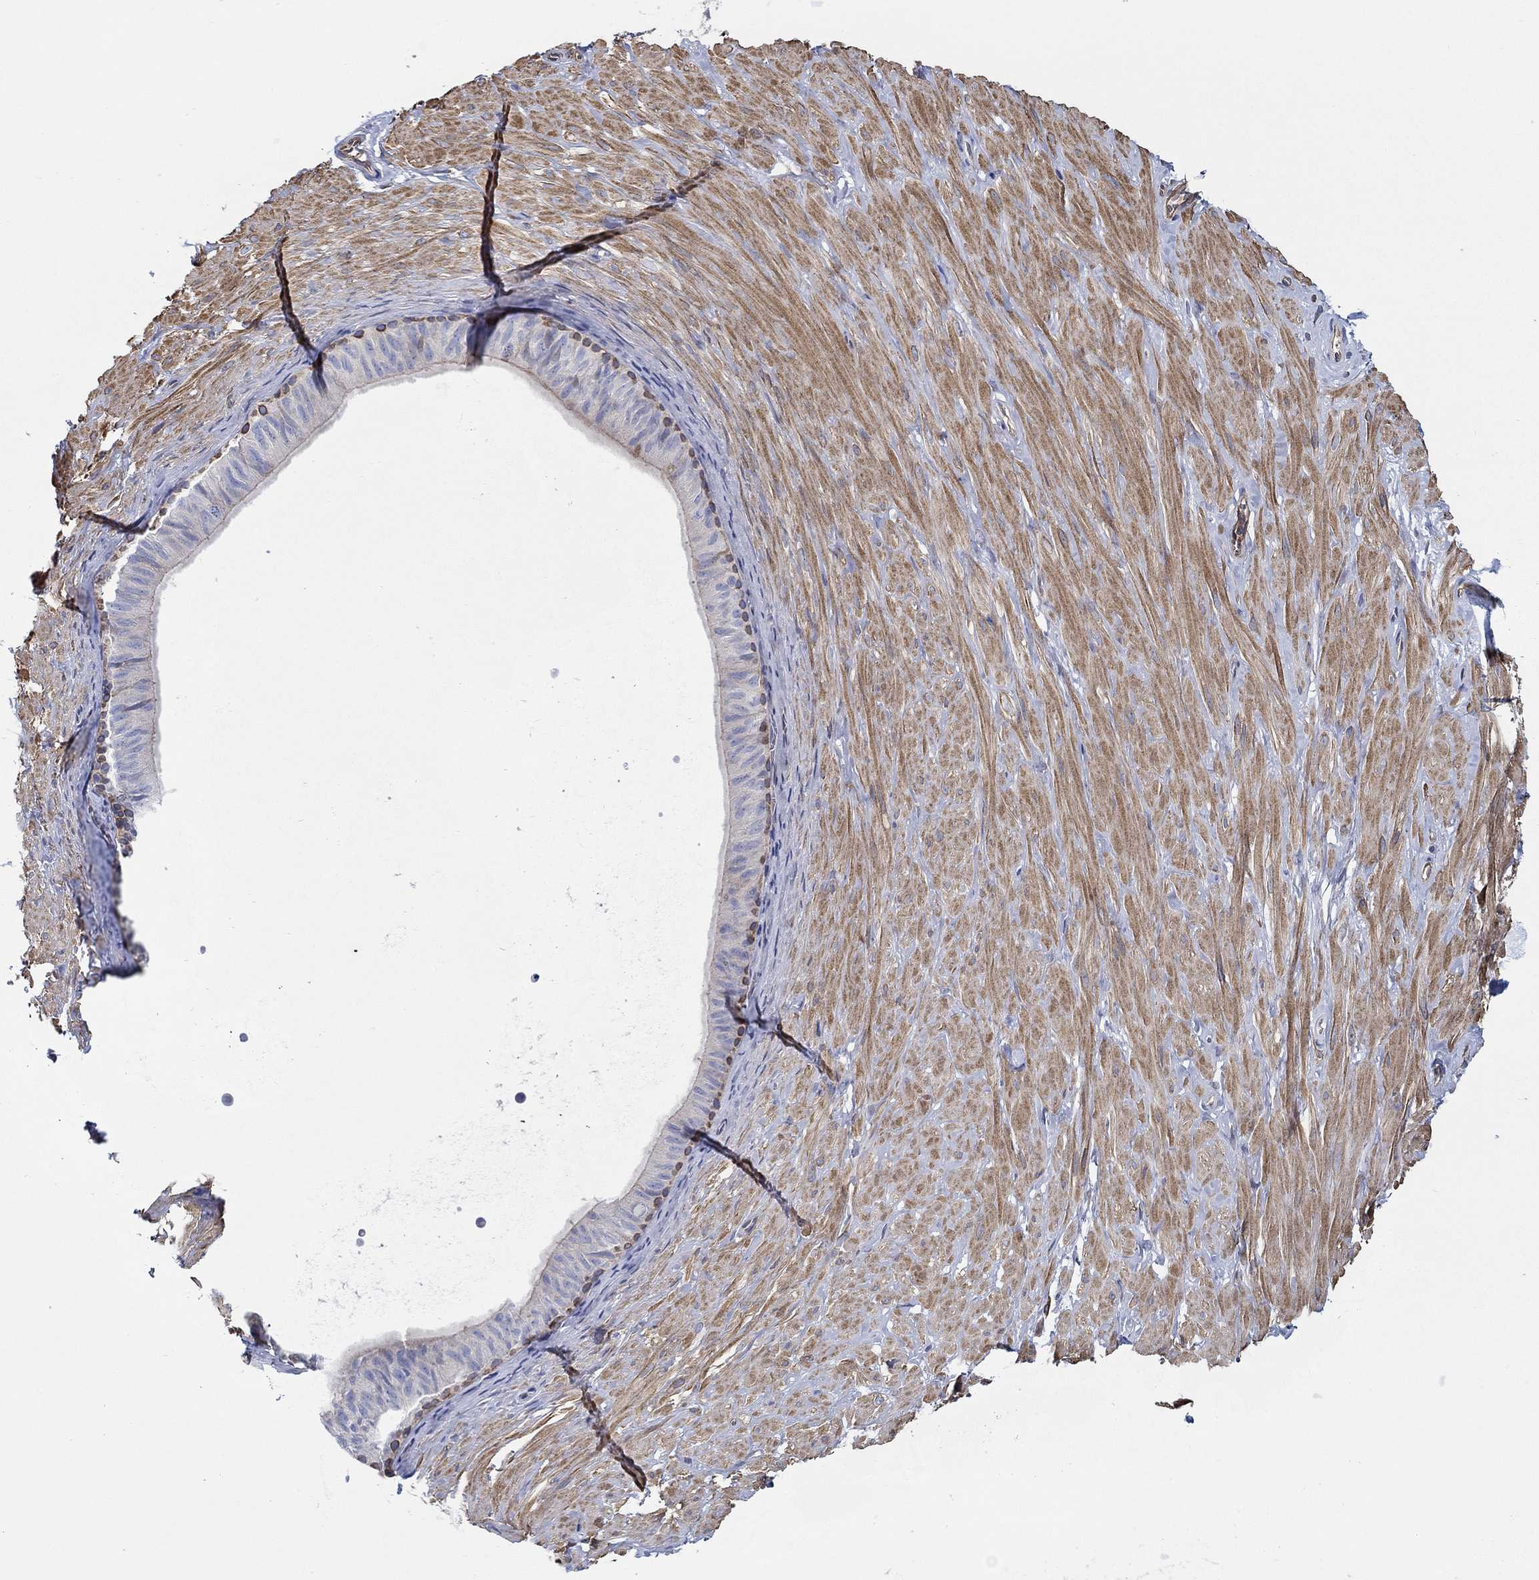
{"staining": {"intensity": "negative", "quantity": "none", "location": "none"}, "tissue": "adipose tissue", "cell_type": "Adipocytes", "image_type": "normal", "snomed": [{"axis": "morphology", "description": "Normal tissue, NOS"}, {"axis": "topography", "description": "Smooth muscle"}, {"axis": "topography", "description": "Peripheral nerve tissue"}], "caption": "Immunohistochemistry histopathology image of normal human adipose tissue stained for a protein (brown), which reveals no positivity in adipocytes. The staining is performed using DAB (3,3'-diaminobenzidine) brown chromogen with nuclei counter-stained in using hematoxylin.", "gene": "FMN1", "patient": {"sex": "male", "age": 22}}